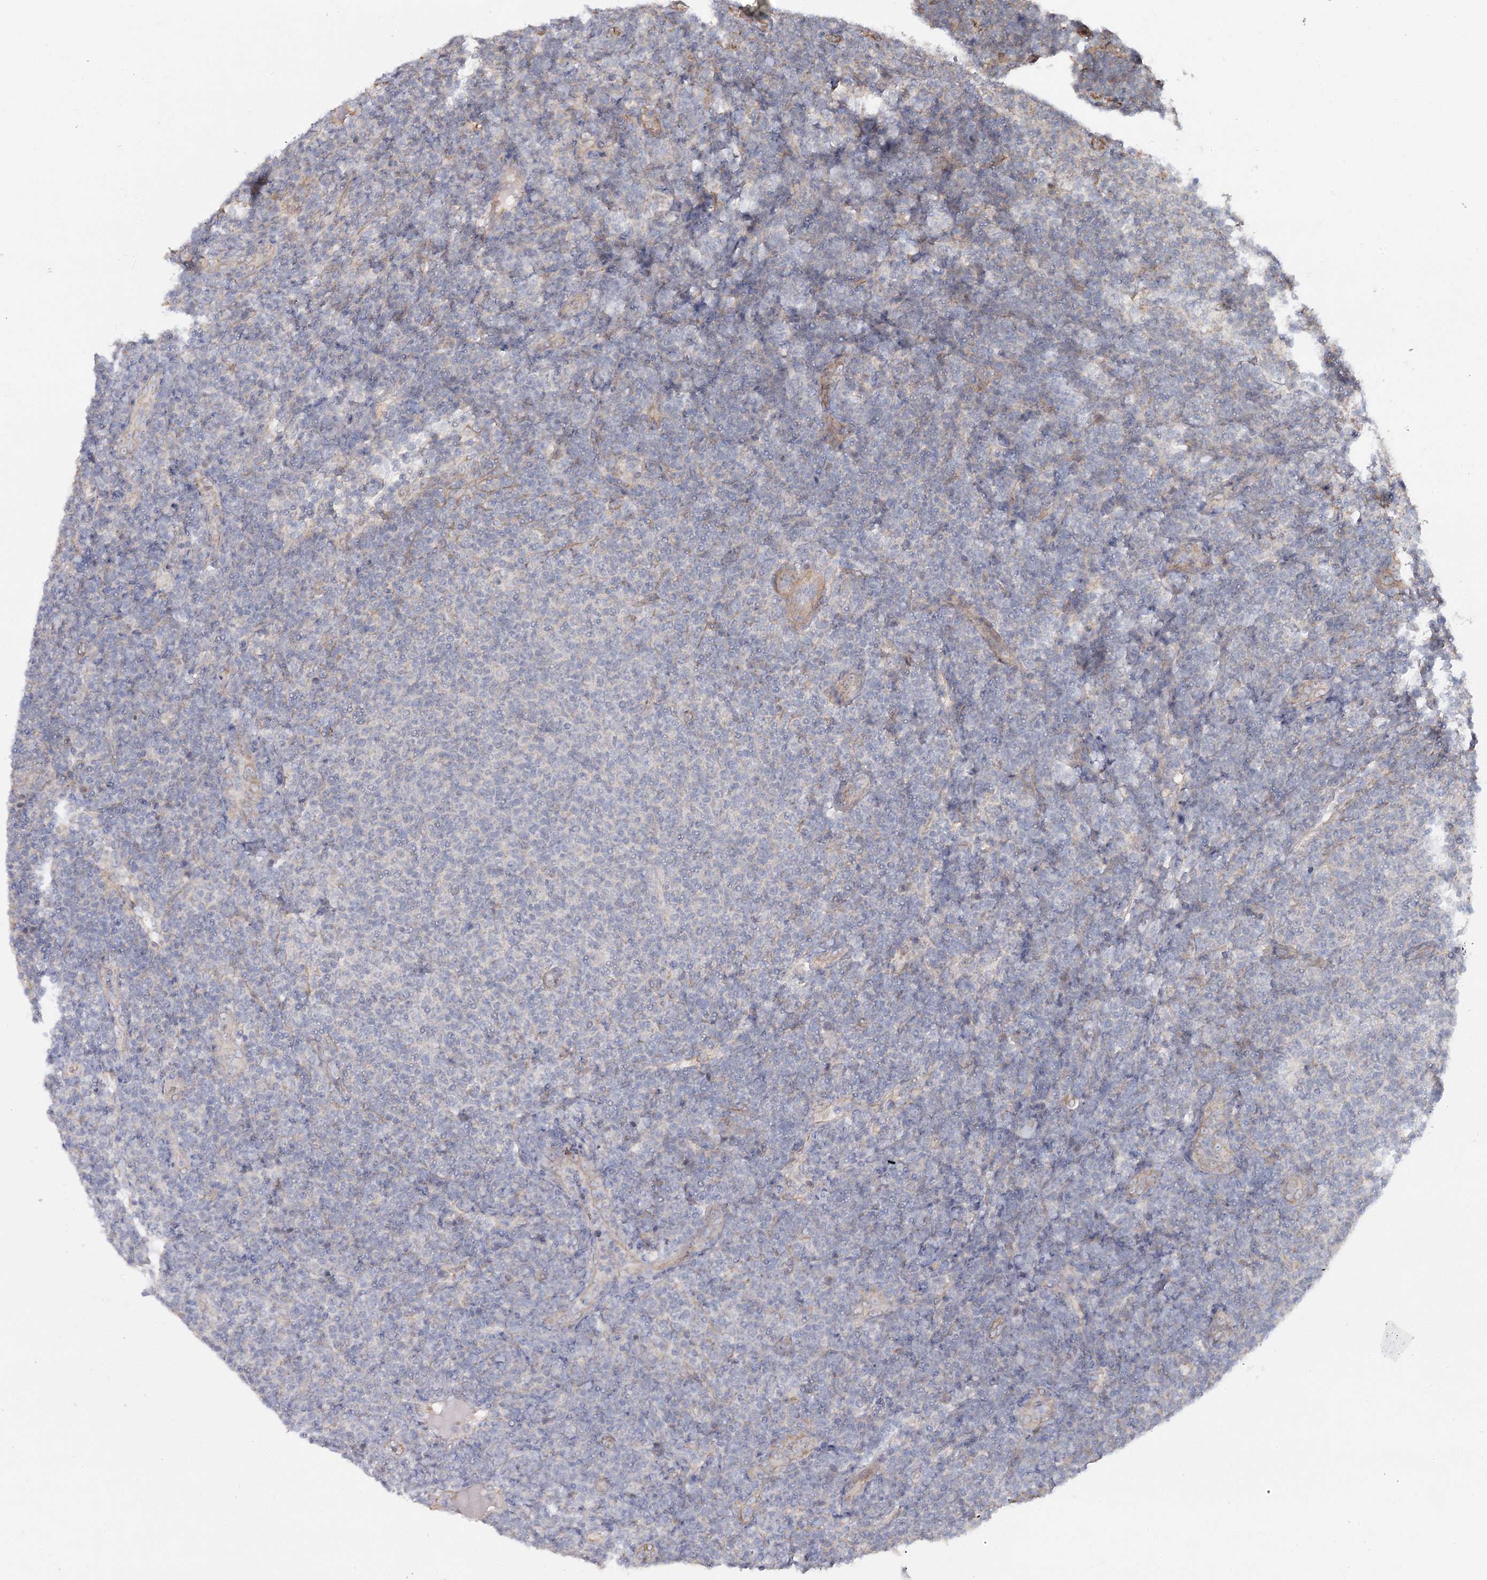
{"staining": {"intensity": "negative", "quantity": "none", "location": "none"}, "tissue": "lymphoma", "cell_type": "Tumor cells", "image_type": "cancer", "snomed": [{"axis": "morphology", "description": "Malignant lymphoma, non-Hodgkin's type, Low grade"}, {"axis": "topography", "description": "Lymph node"}], "caption": "IHC image of neoplastic tissue: lymphoma stained with DAB (3,3'-diaminobenzidine) displays no significant protein positivity in tumor cells.", "gene": "TBC1D9B", "patient": {"sex": "male", "age": 66}}